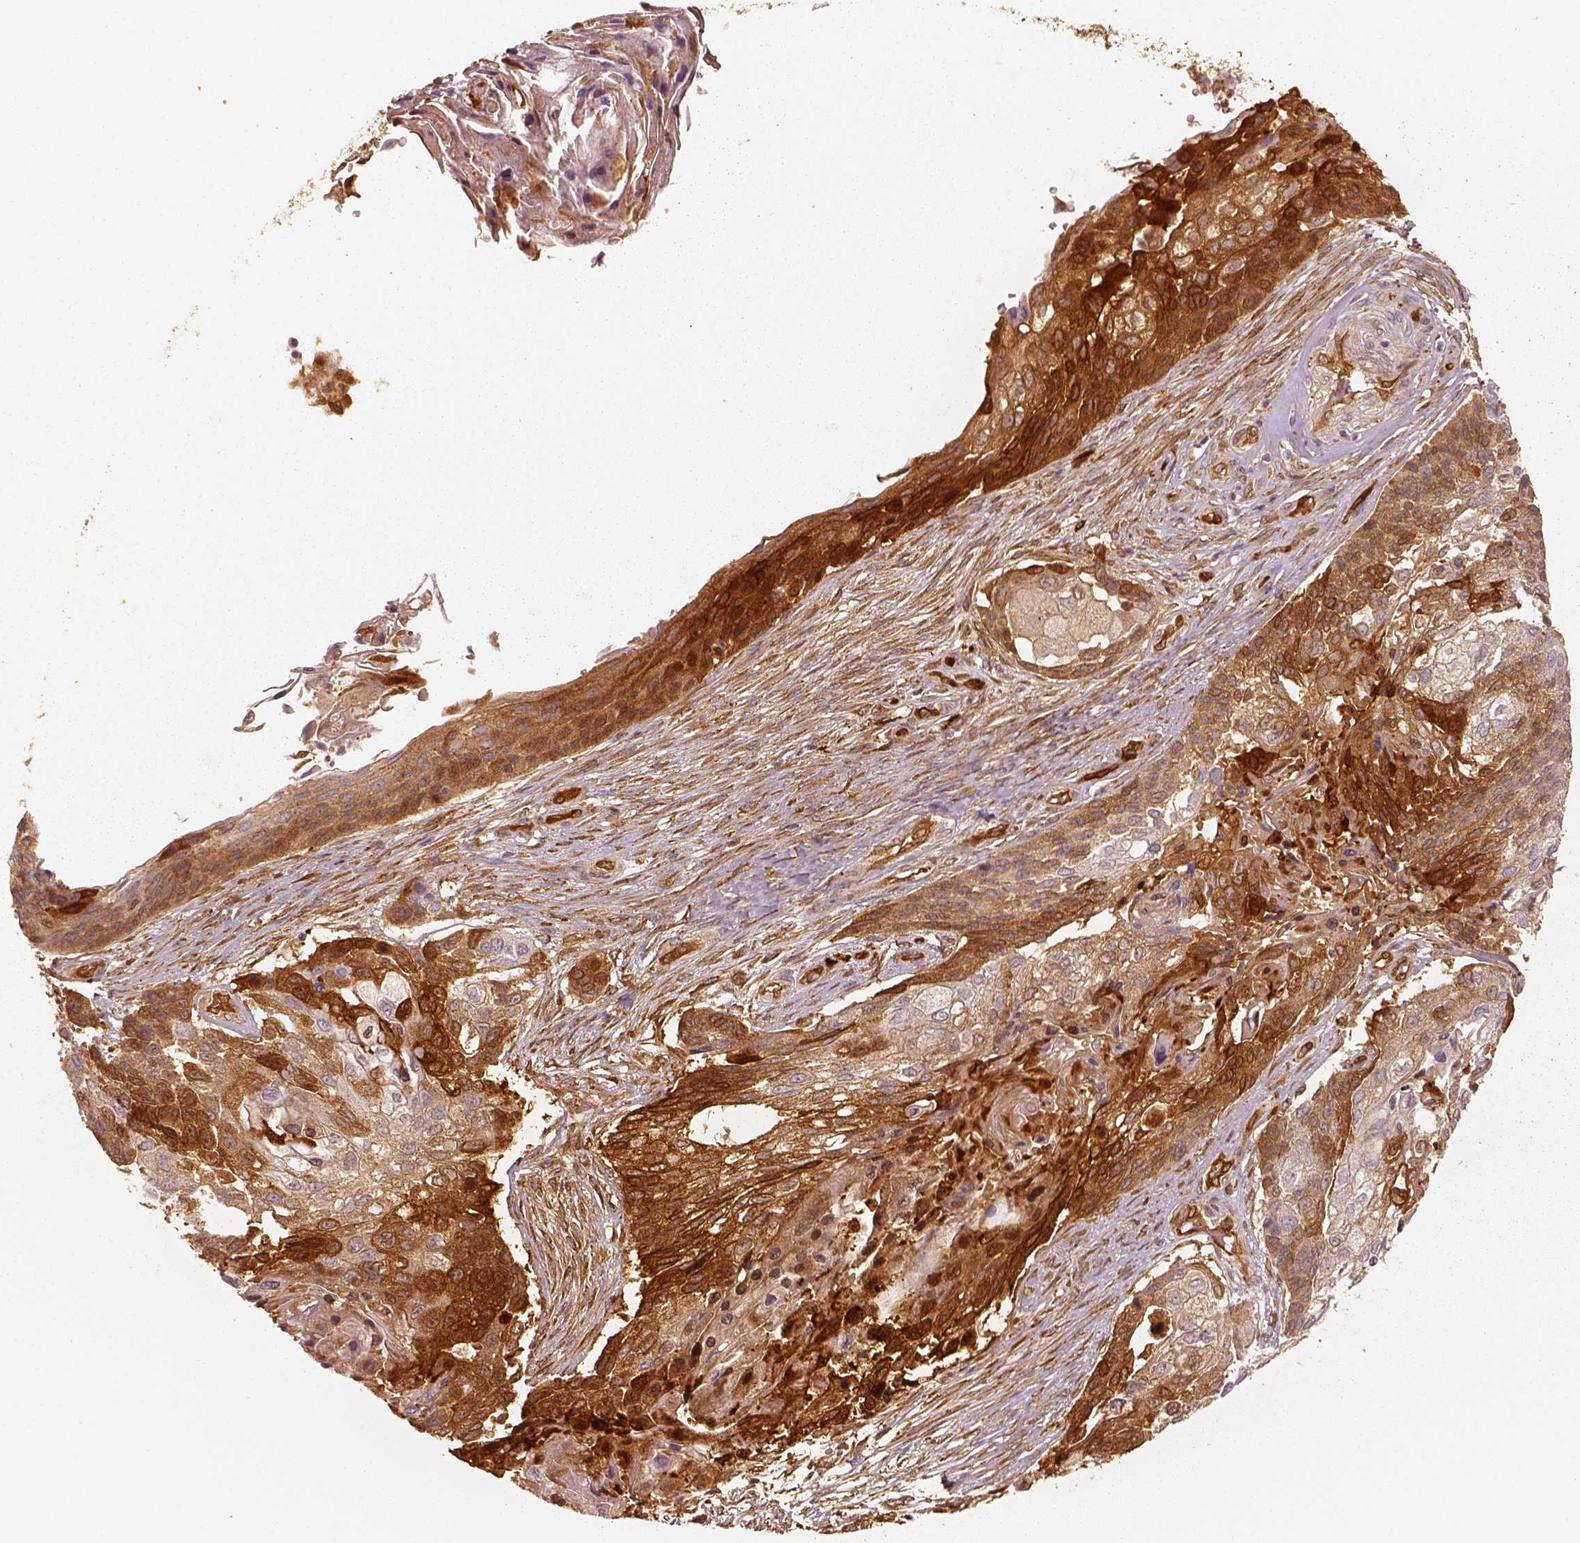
{"staining": {"intensity": "strong", "quantity": ">75%", "location": "cytoplasmic/membranous"}, "tissue": "lung cancer", "cell_type": "Tumor cells", "image_type": "cancer", "snomed": [{"axis": "morphology", "description": "Squamous cell carcinoma, NOS"}, {"axis": "topography", "description": "Lung"}], "caption": "Immunohistochemistry (IHC) of human lung squamous cell carcinoma displays high levels of strong cytoplasmic/membranous positivity in approximately >75% of tumor cells. (brown staining indicates protein expression, while blue staining denotes nuclei).", "gene": "FSCN1", "patient": {"sex": "male", "age": 69}}